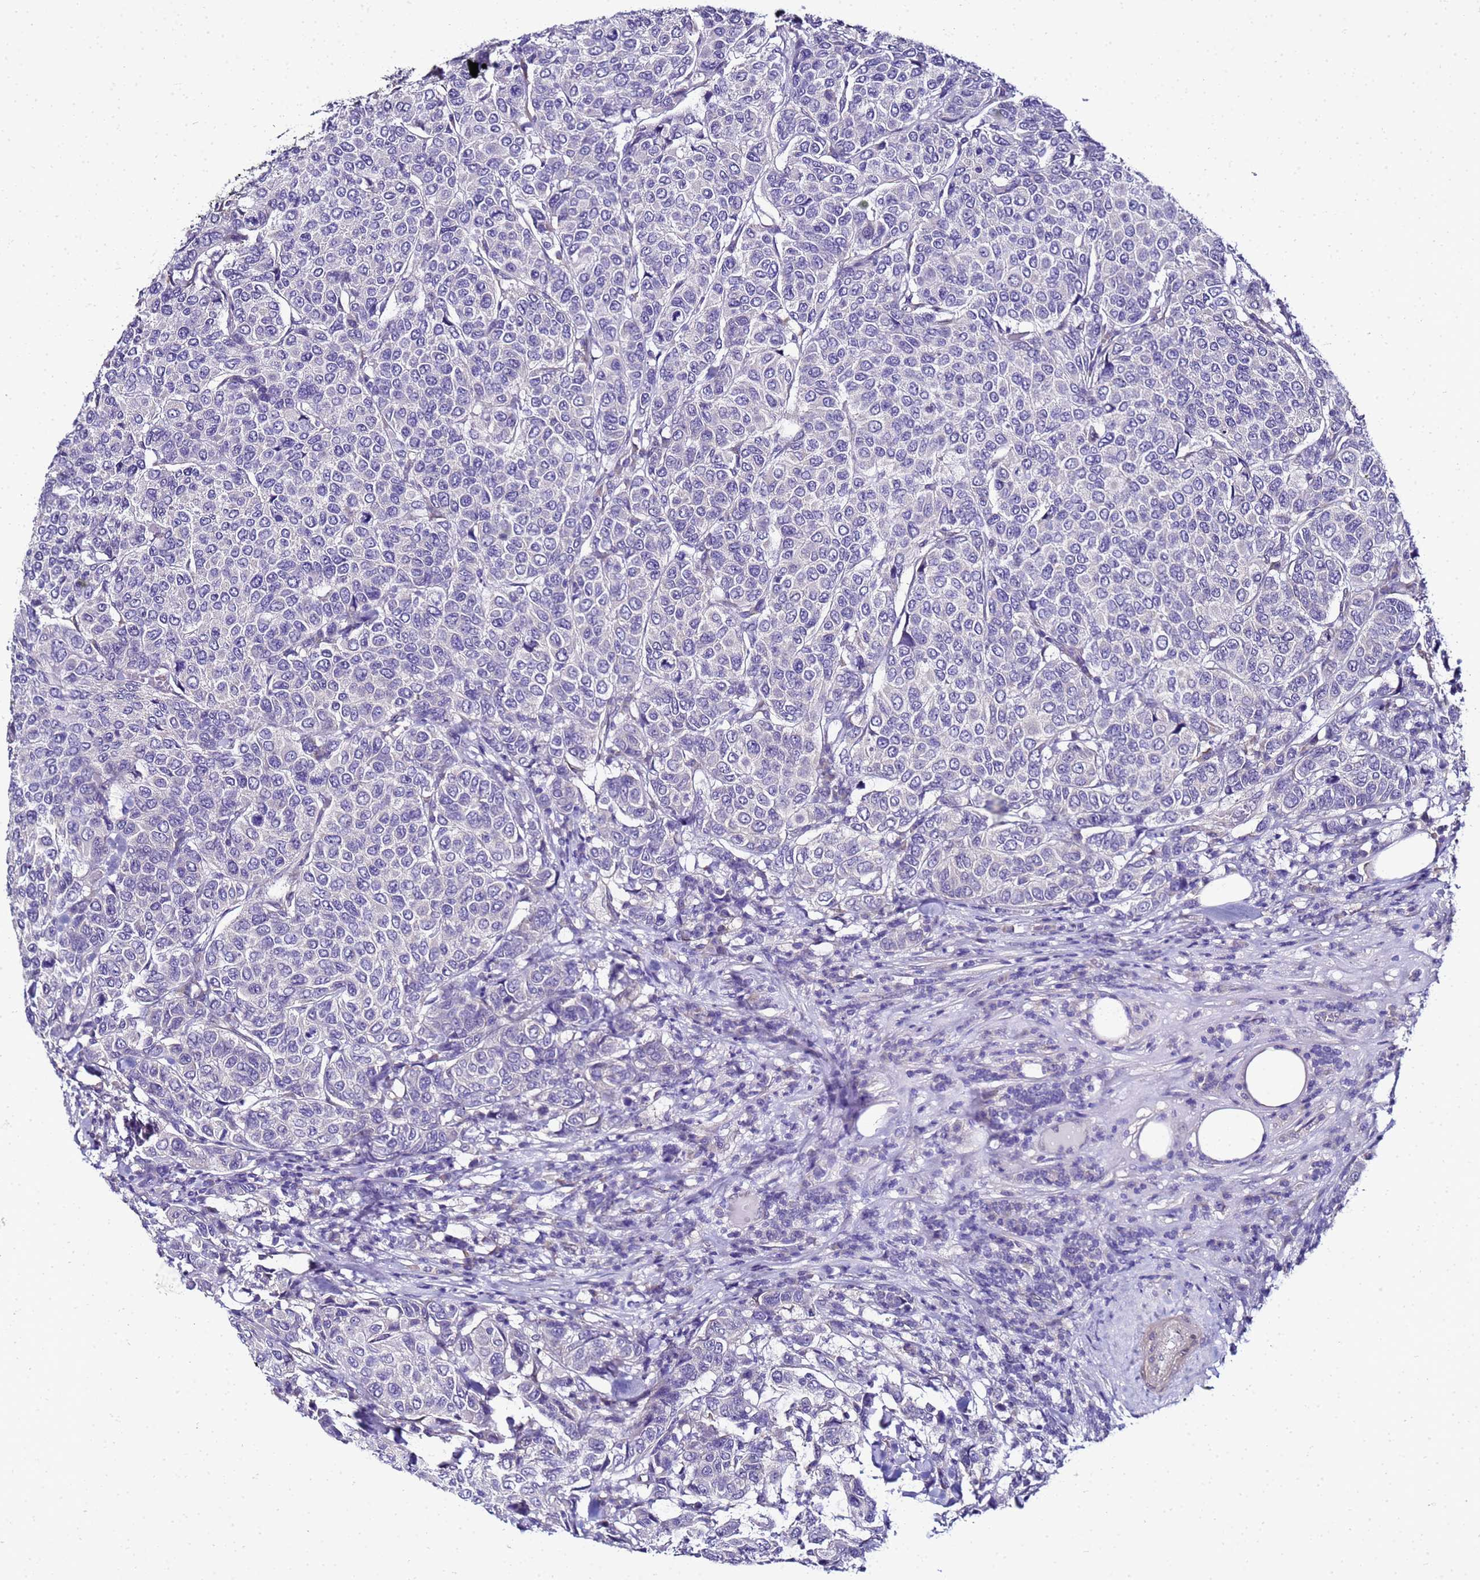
{"staining": {"intensity": "negative", "quantity": "none", "location": "none"}, "tissue": "breast cancer", "cell_type": "Tumor cells", "image_type": "cancer", "snomed": [{"axis": "morphology", "description": "Duct carcinoma"}, {"axis": "topography", "description": "Breast"}], "caption": "Tumor cells show no significant positivity in breast intraductal carcinoma. (Stains: DAB immunohistochemistry with hematoxylin counter stain, Microscopy: brightfield microscopy at high magnification).", "gene": "FAM166B", "patient": {"sex": "female", "age": 55}}